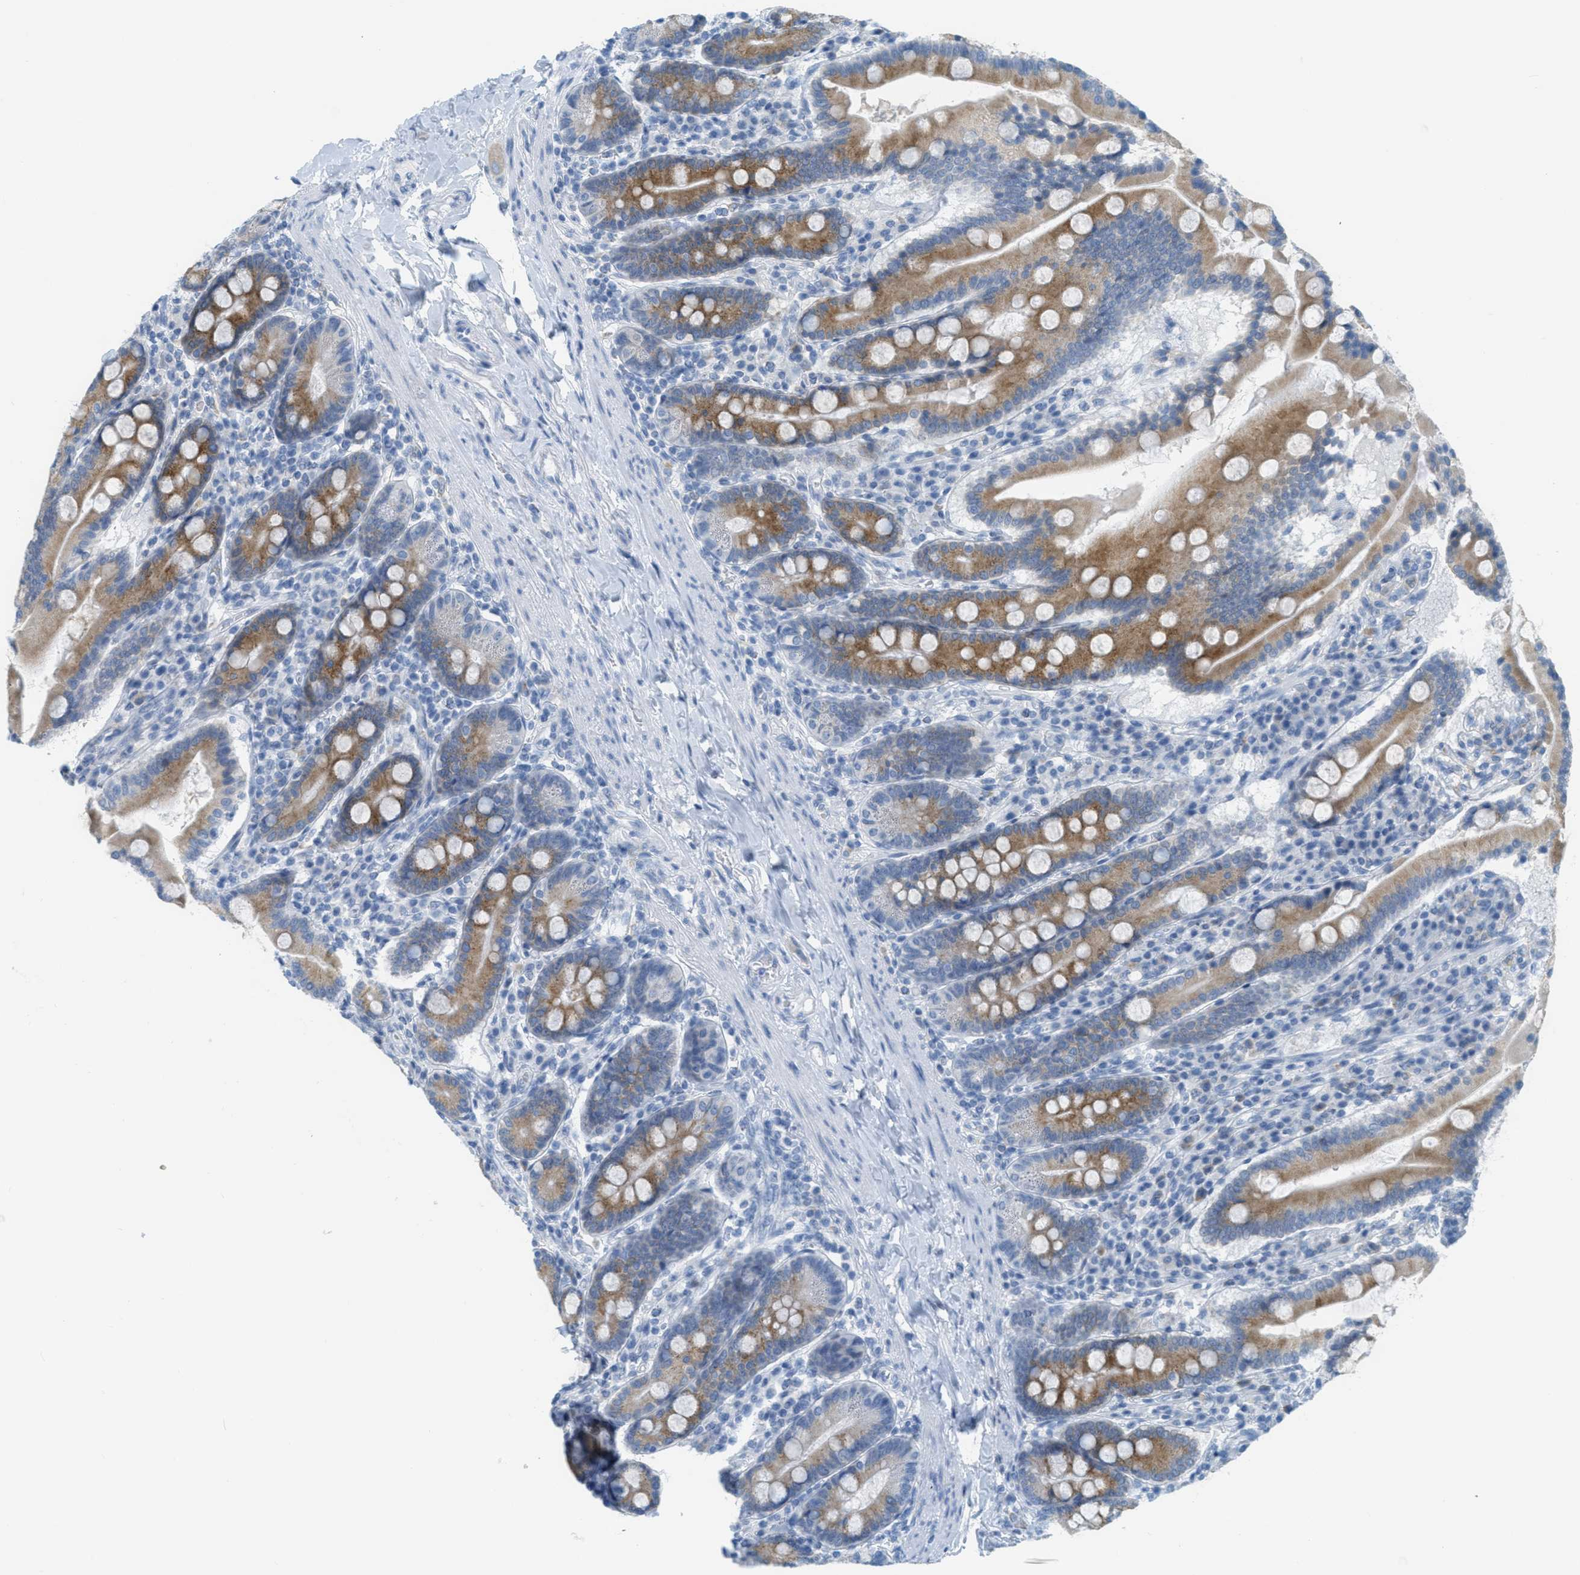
{"staining": {"intensity": "moderate", "quantity": ">75%", "location": "cytoplasmic/membranous"}, "tissue": "duodenum", "cell_type": "Glandular cells", "image_type": "normal", "snomed": [{"axis": "morphology", "description": "Normal tissue, NOS"}, {"axis": "topography", "description": "Duodenum"}], "caption": "Immunohistochemistry (IHC) of normal human duodenum demonstrates medium levels of moderate cytoplasmic/membranous staining in approximately >75% of glandular cells.", "gene": "TEX264", "patient": {"sex": "male", "age": 50}}